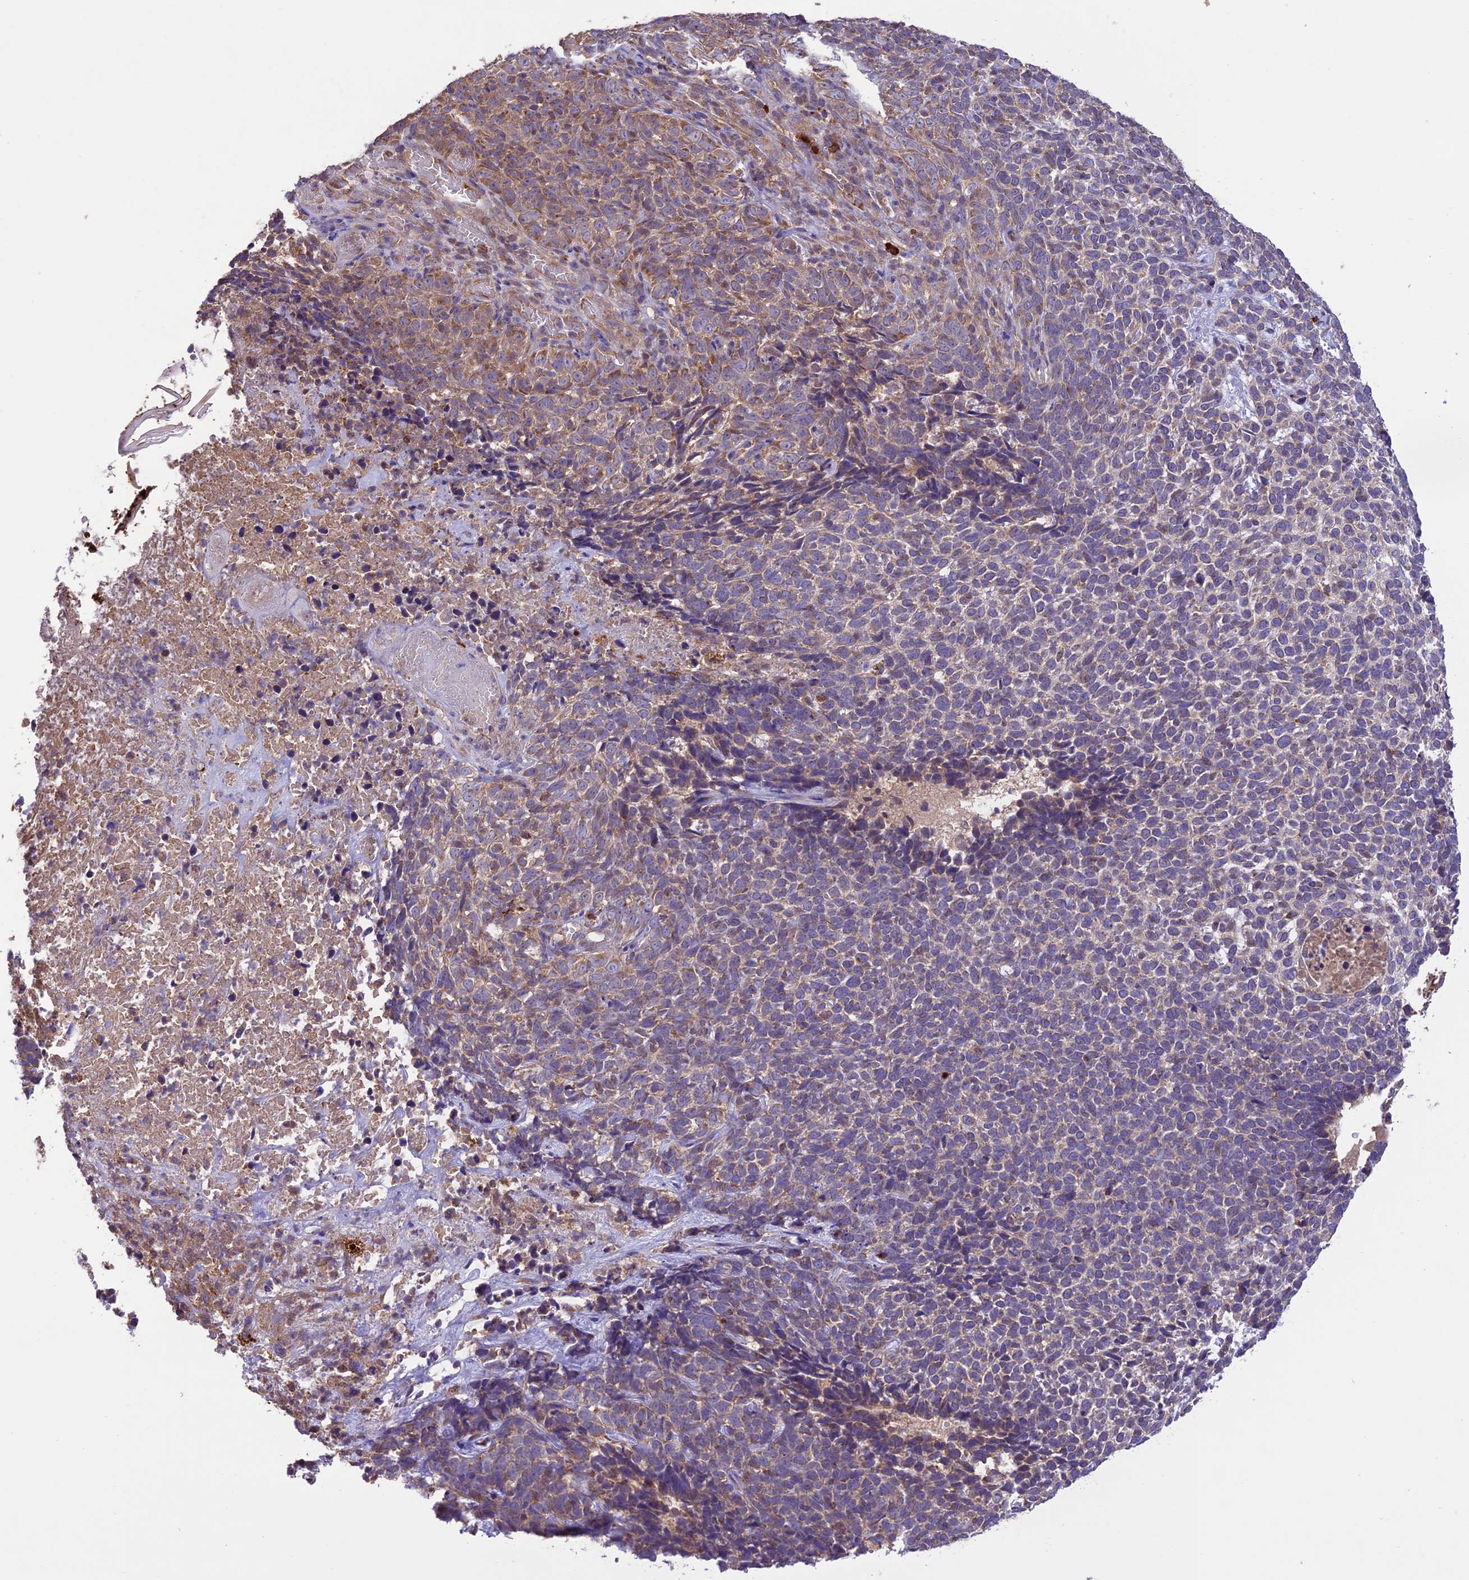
{"staining": {"intensity": "moderate", "quantity": "<25%", "location": "cytoplasmic/membranous"}, "tissue": "skin cancer", "cell_type": "Tumor cells", "image_type": "cancer", "snomed": [{"axis": "morphology", "description": "Basal cell carcinoma"}, {"axis": "topography", "description": "Skin"}], "caption": "Protein staining exhibits moderate cytoplasmic/membranous staining in approximately <25% of tumor cells in skin cancer (basal cell carcinoma).", "gene": "NDUFAF1", "patient": {"sex": "female", "age": 84}}